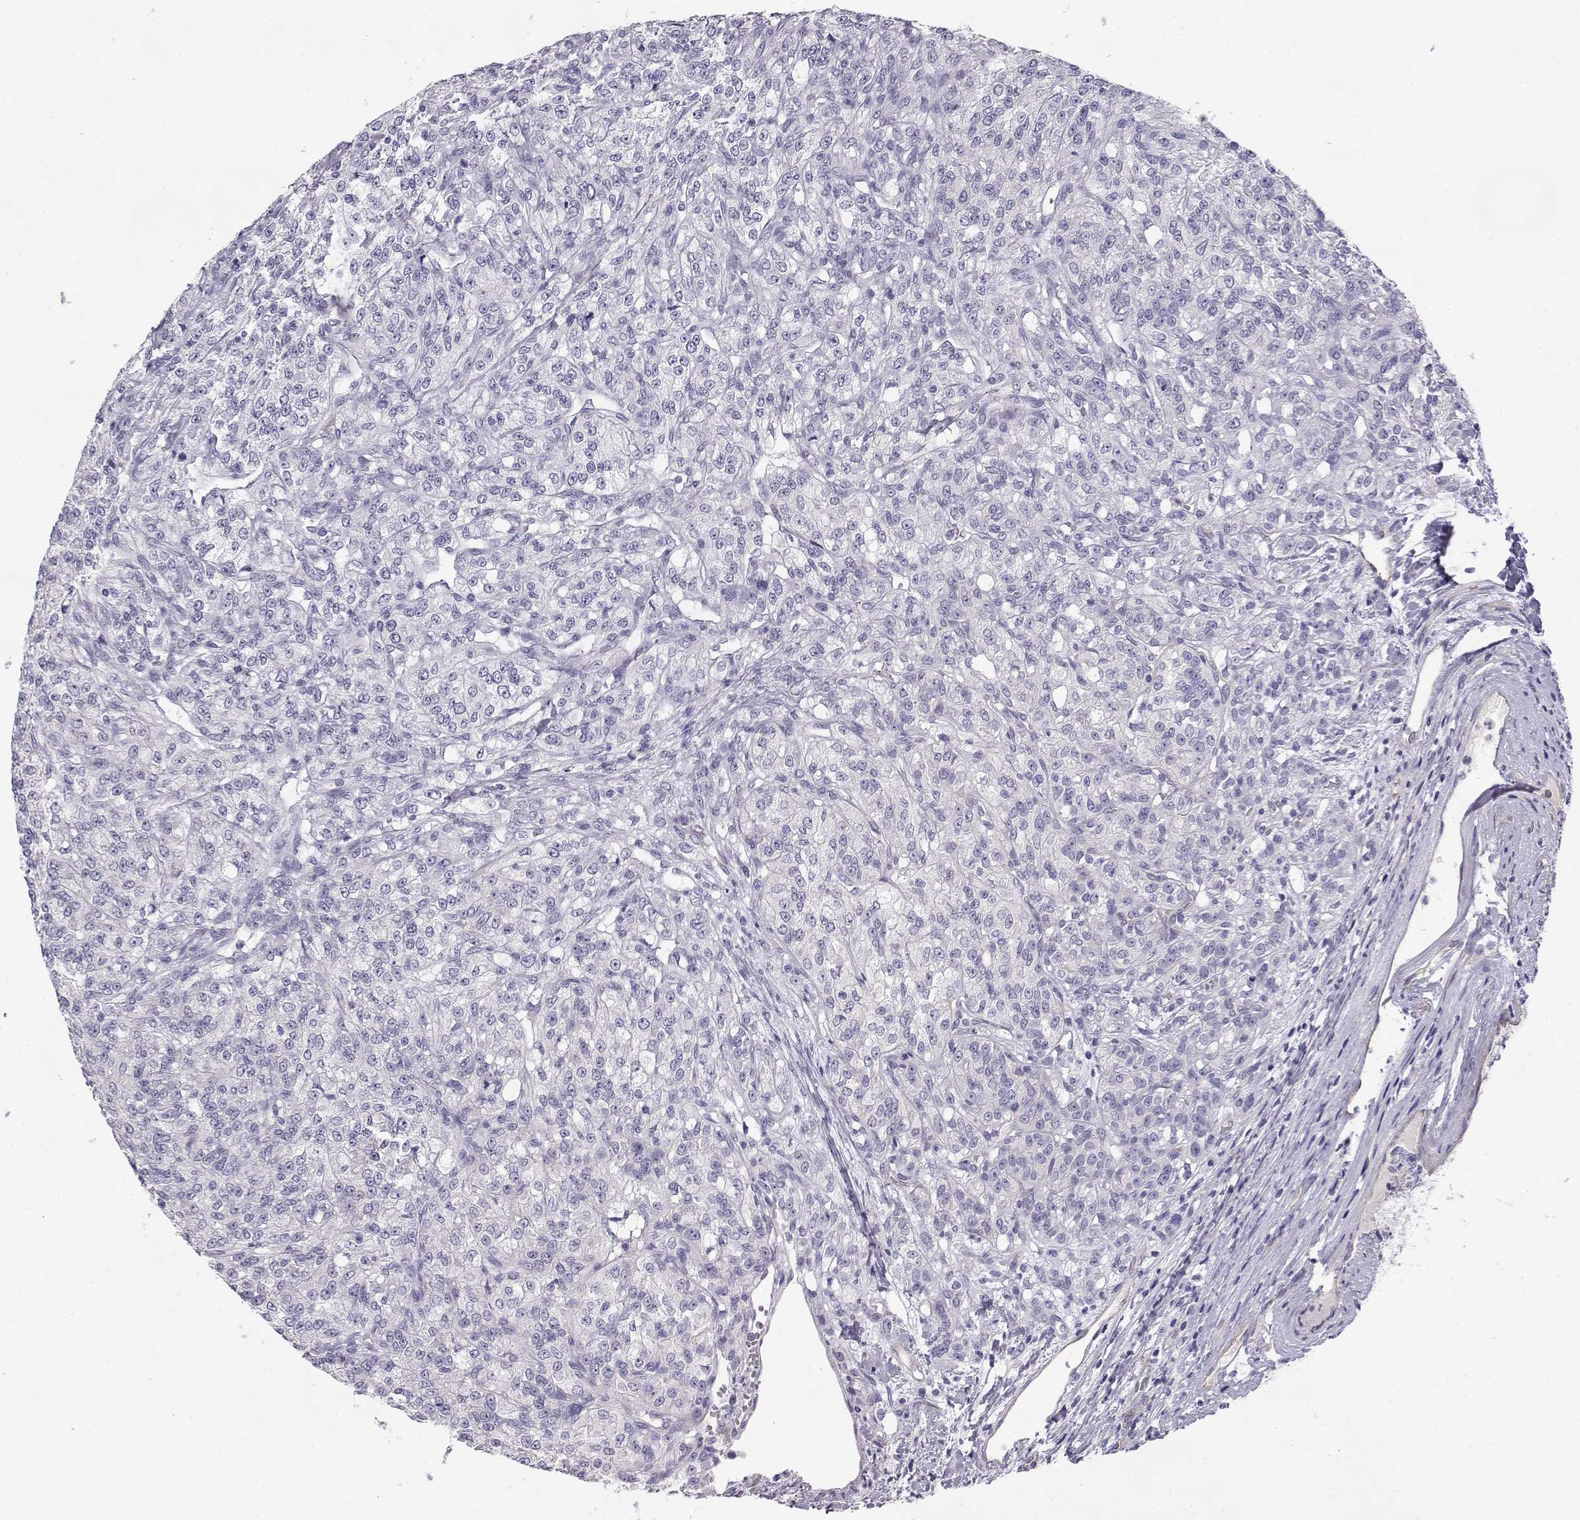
{"staining": {"intensity": "negative", "quantity": "none", "location": "none"}, "tissue": "renal cancer", "cell_type": "Tumor cells", "image_type": "cancer", "snomed": [{"axis": "morphology", "description": "Adenocarcinoma, NOS"}, {"axis": "topography", "description": "Kidney"}], "caption": "Immunohistochemistry (IHC) photomicrograph of human renal cancer stained for a protein (brown), which demonstrates no expression in tumor cells.", "gene": "ENDOU", "patient": {"sex": "female", "age": 63}}